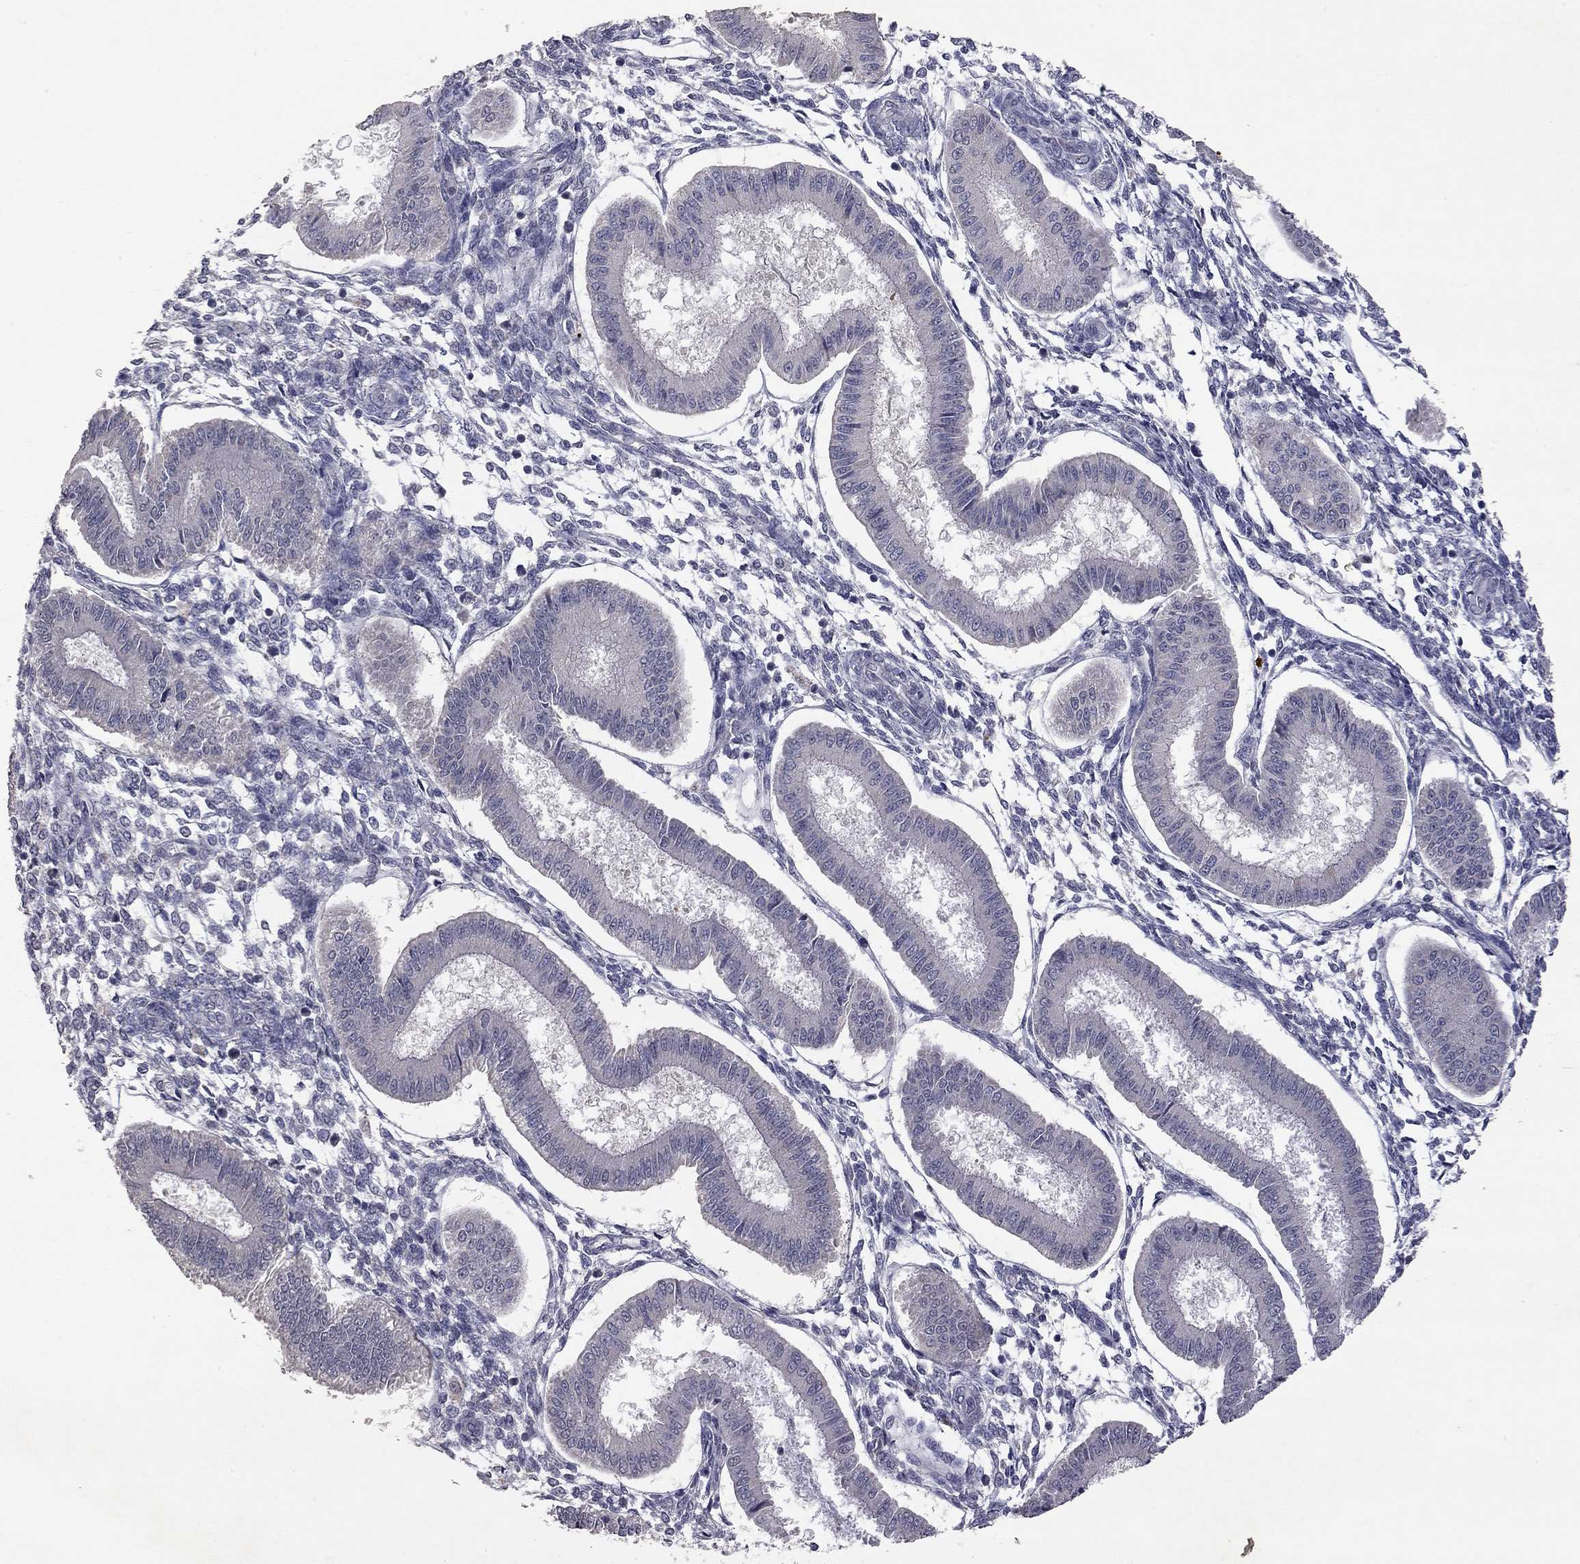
{"staining": {"intensity": "negative", "quantity": "none", "location": "none"}, "tissue": "endometrium", "cell_type": "Cells in endometrial stroma", "image_type": "normal", "snomed": [{"axis": "morphology", "description": "Normal tissue, NOS"}, {"axis": "topography", "description": "Endometrium"}], "caption": "Benign endometrium was stained to show a protein in brown. There is no significant positivity in cells in endometrial stroma.", "gene": "SYT12", "patient": {"sex": "female", "age": 43}}